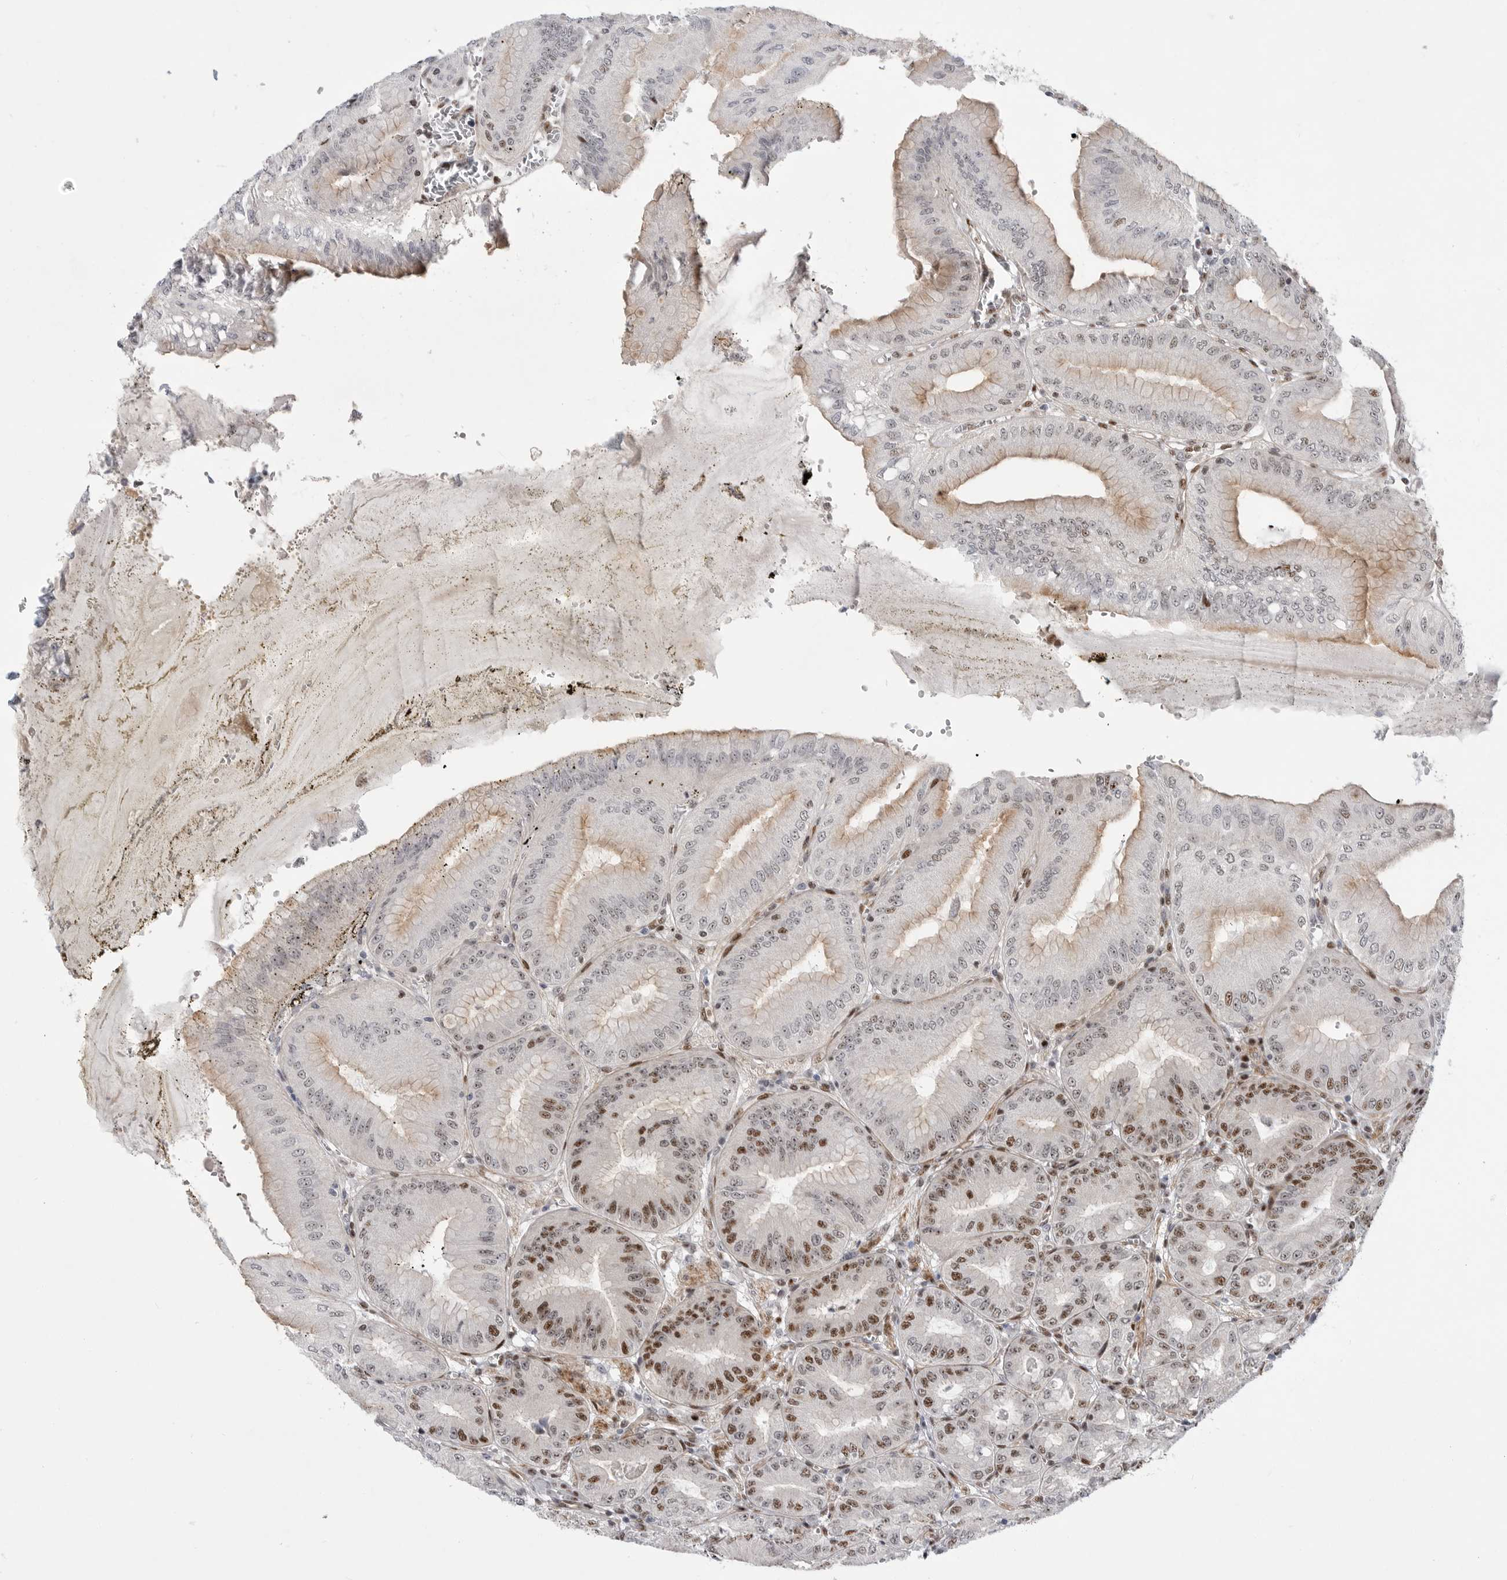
{"staining": {"intensity": "strong", "quantity": "25%-75%", "location": "cytoplasmic/membranous,nuclear"}, "tissue": "stomach", "cell_type": "Glandular cells", "image_type": "normal", "snomed": [{"axis": "morphology", "description": "Normal tissue, NOS"}, {"axis": "topography", "description": "Stomach, lower"}], "caption": "IHC photomicrograph of normal human stomach stained for a protein (brown), which reveals high levels of strong cytoplasmic/membranous,nuclear positivity in approximately 25%-75% of glandular cells.", "gene": "GPATCH2", "patient": {"sex": "male", "age": 71}}